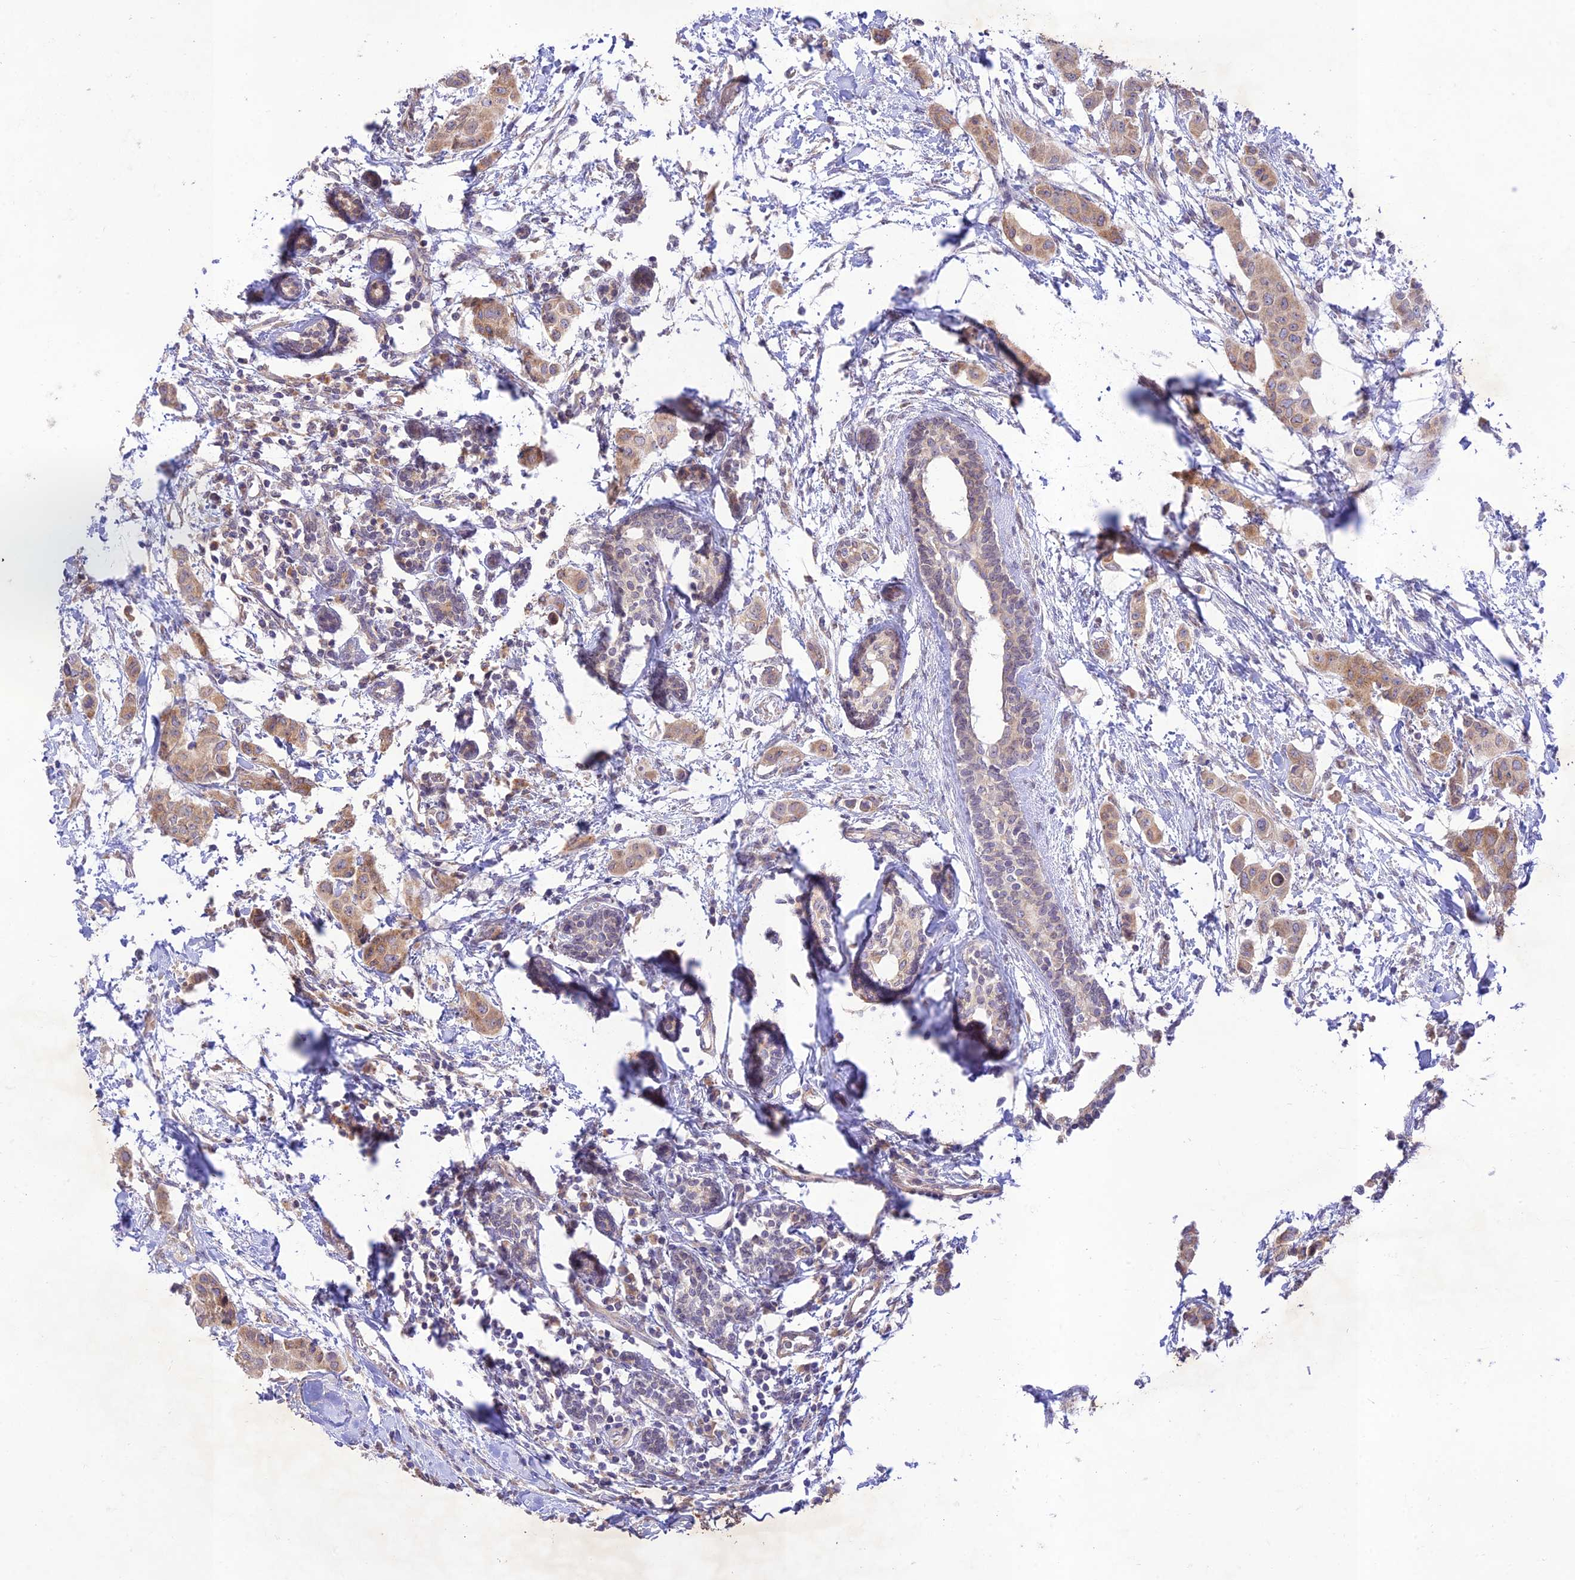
{"staining": {"intensity": "moderate", "quantity": ">75%", "location": "cytoplasmic/membranous"}, "tissue": "breast cancer", "cell_type": "Tumor cells", "image_type": "cancer", "snomed": [{"axis": "morphology", "description": "Duct carcinoma"}, {"axis": "topography", "description": "Breast"}], "caption": "This is an image of IHC staining of breast cancer (invasive ductal carcinoma), which shows moderate positivity in the cytoplasmic/membranous of tumor cells.", "gene": "TMEM259", "patient": {"sex": "female", "age": 40}}